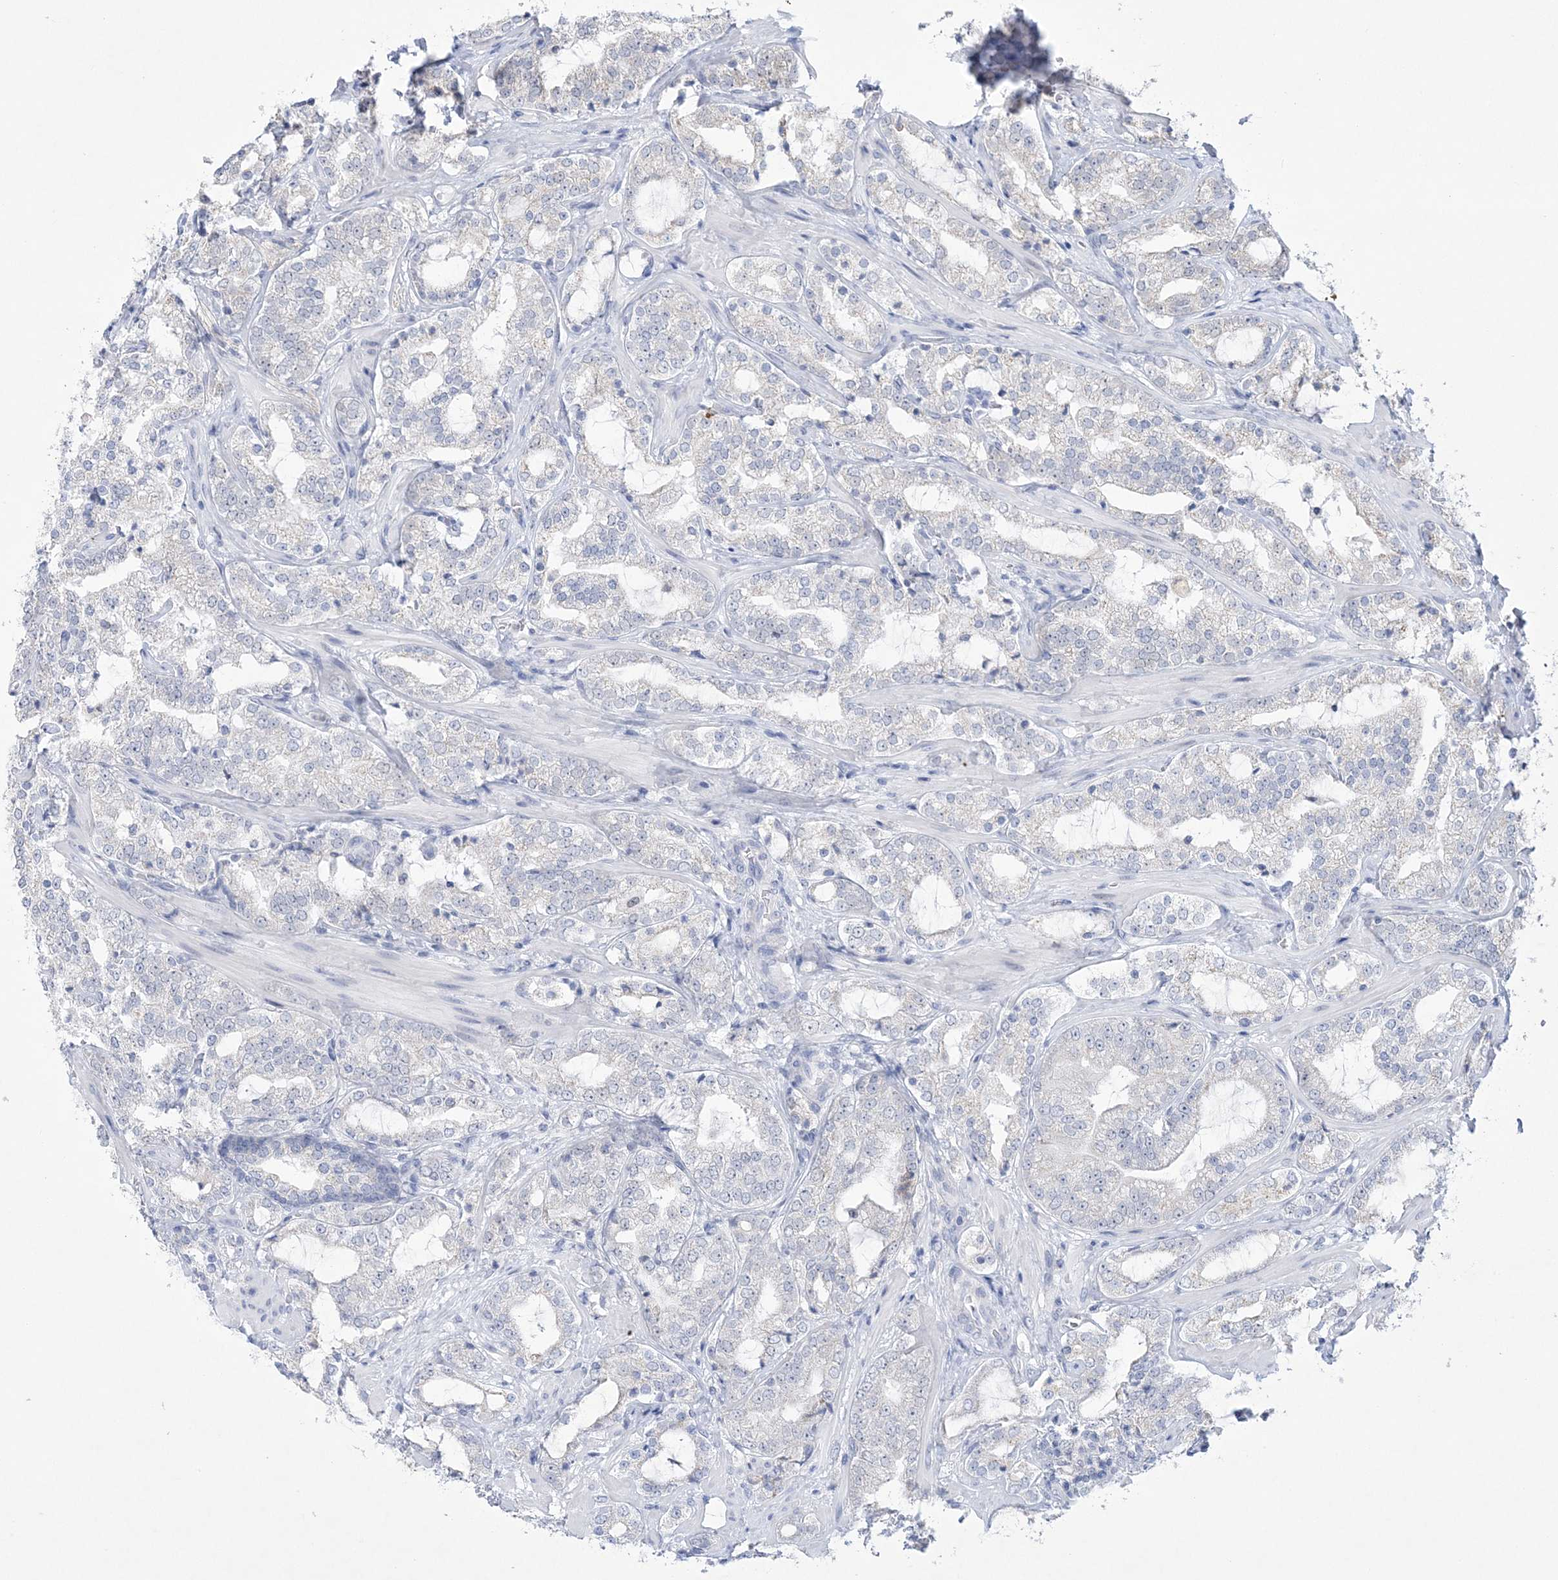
{"staining": {"intensity": "negative", "quantity": "none", "location": "none"}, "tissue": "prostate cancer", "cell_type": "Tumor cells", "image_type": "cancer", "snomed": [{"axis": "morphology", "description": "Adenocarcinoma, High grade"}, {"axis": "topography", "description": "Prostate"}], "caption": "Immunohistochemistry (IHC) image of neoplastic tissue: human prostate cancer stained with DAB reveals no significant protein expression in tumor cells. The staining was performed using DAB to visualize the protein expression in brown, while the nuclei were stained in blue with hematoxylin (Magnification: 20x).", "gene": "WDR27", "patient": {"sex": "male", "age": 64}}